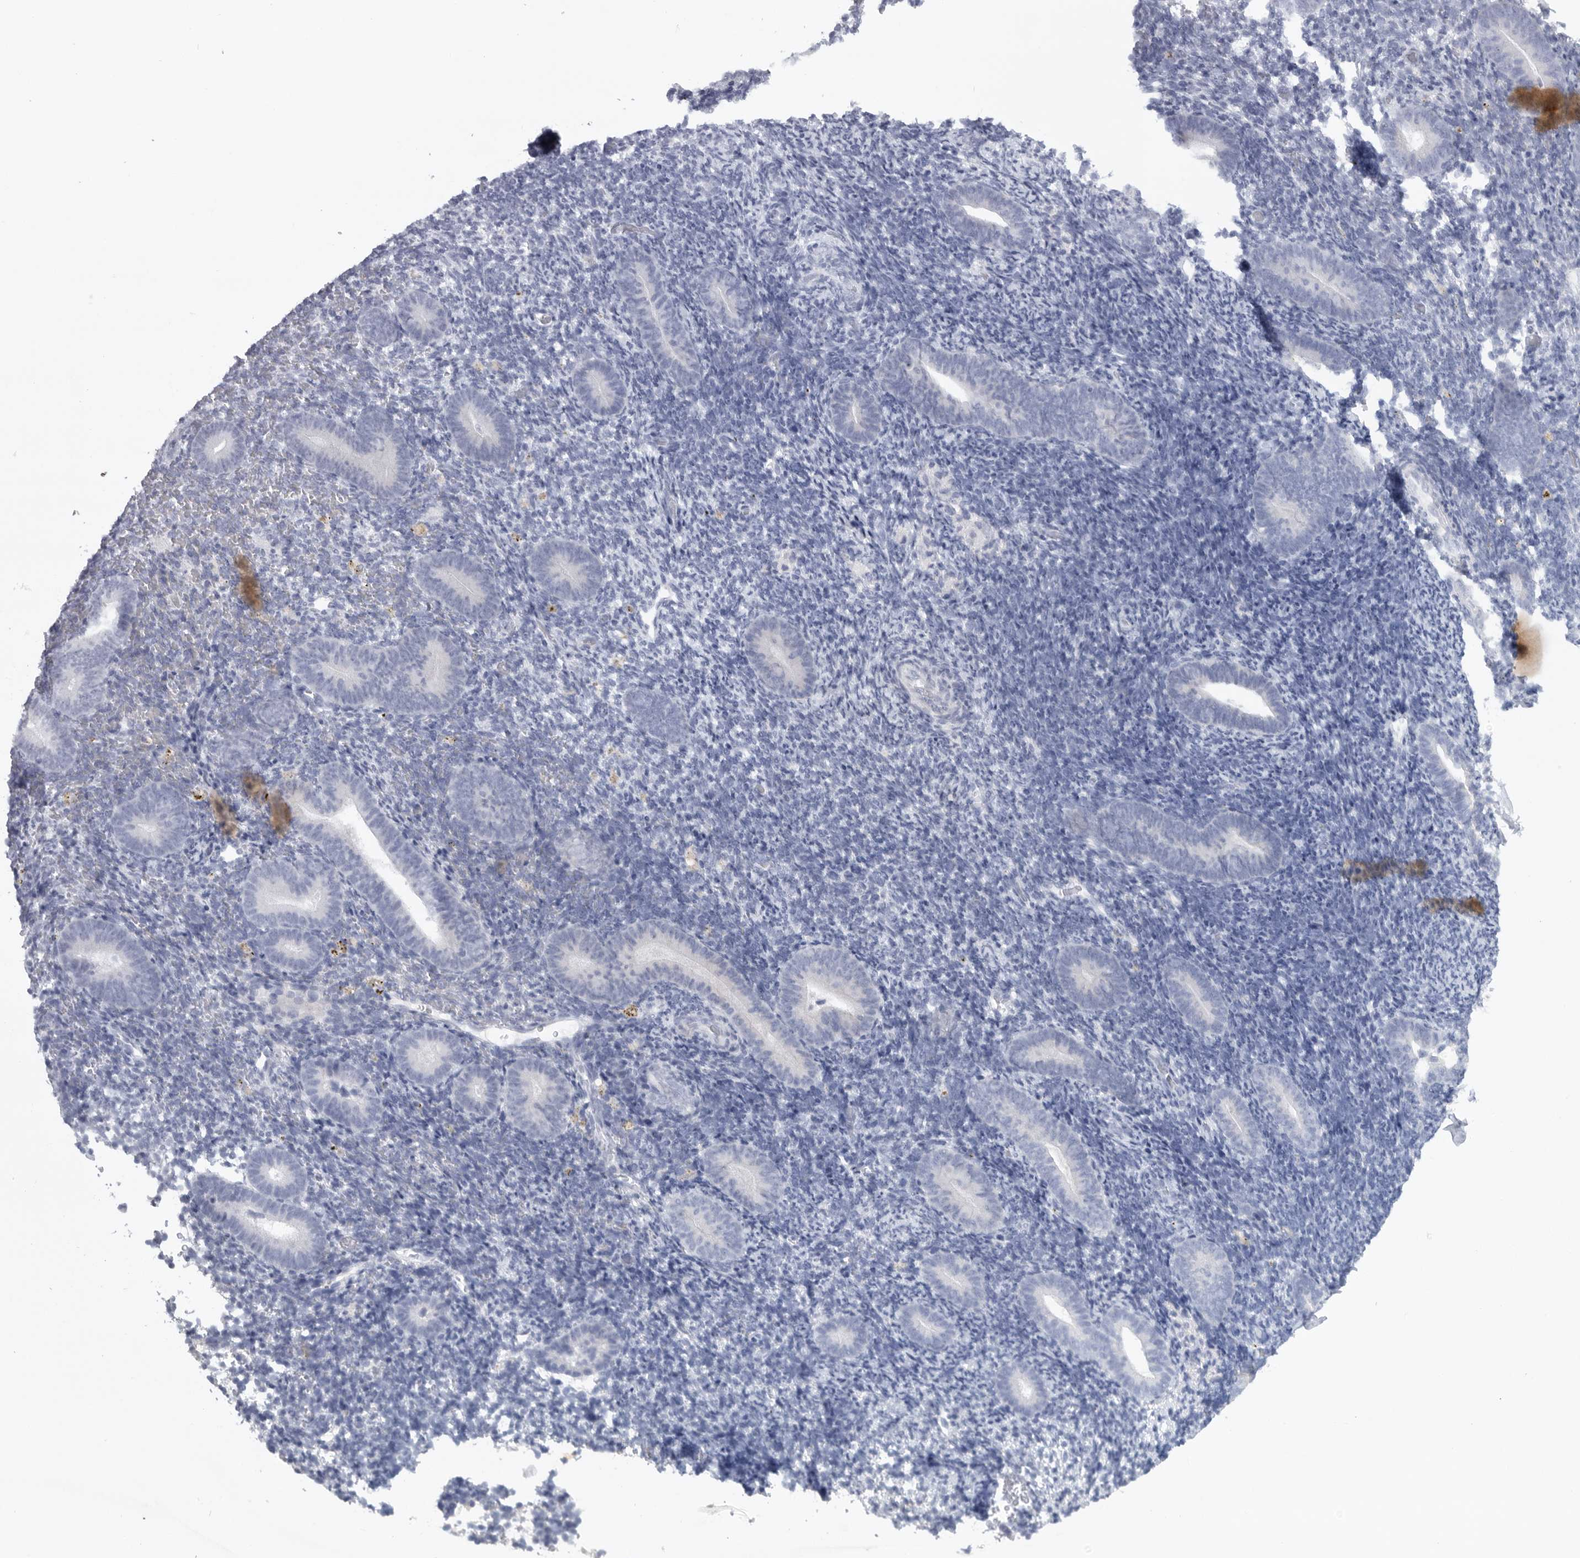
{"staining": {"intensity": "negative", "quantity": "none", "location": "none"}, "tissue": "endometrium", "cell_type": "Cells in endometrial stroma", "image_type": "normal", "snomed": [{"axis": "morphology", "description": "Normal tissue, NOS"}, {"axis": "topography", "description": "Endometrium"}], "caption": "There is no significant positivity in cells in endometrial stroma of endometrium.", "gene": "TMEM69", "patient": {"sex": "female", "age": 51}}